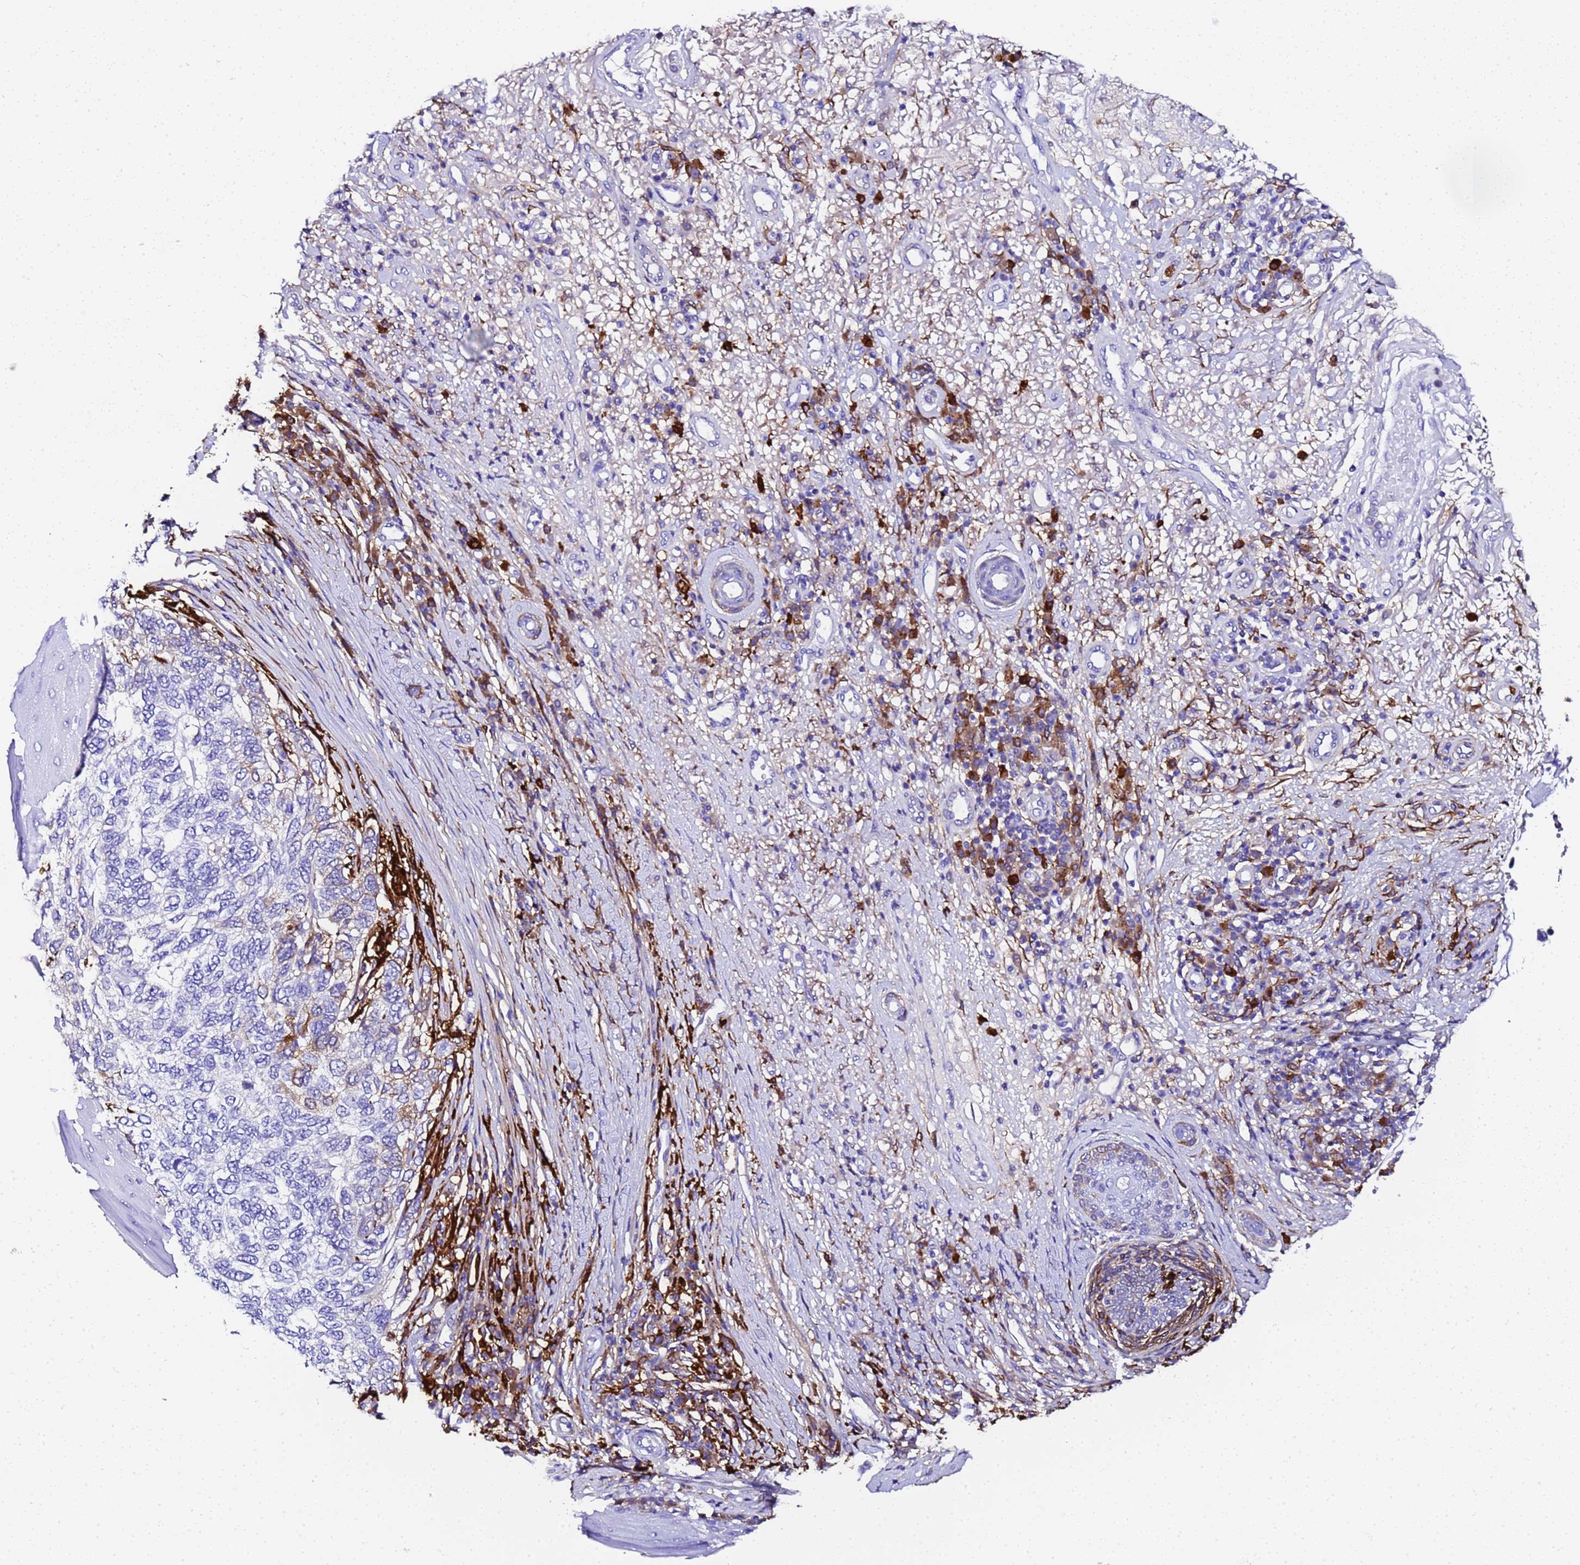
{"staining": {"intensity": "negative", "quantity": "none", "location": "none"}, "tissue": "skin cancer", "cell_type": "Tumor cells", "image_type": "cancer", "snomed": [{"axis": "morphology", "description": "Basal cell carcinoma"}, {"axis": "topography", "description": "Skin"}], "caption": "This is an immunohistochemistry (IHC) image of human basal cell carcinoma (skin). There is no positivity in tumor cells.", "gene": "FTL", "patient": {"sex": "female", "age": 65}}